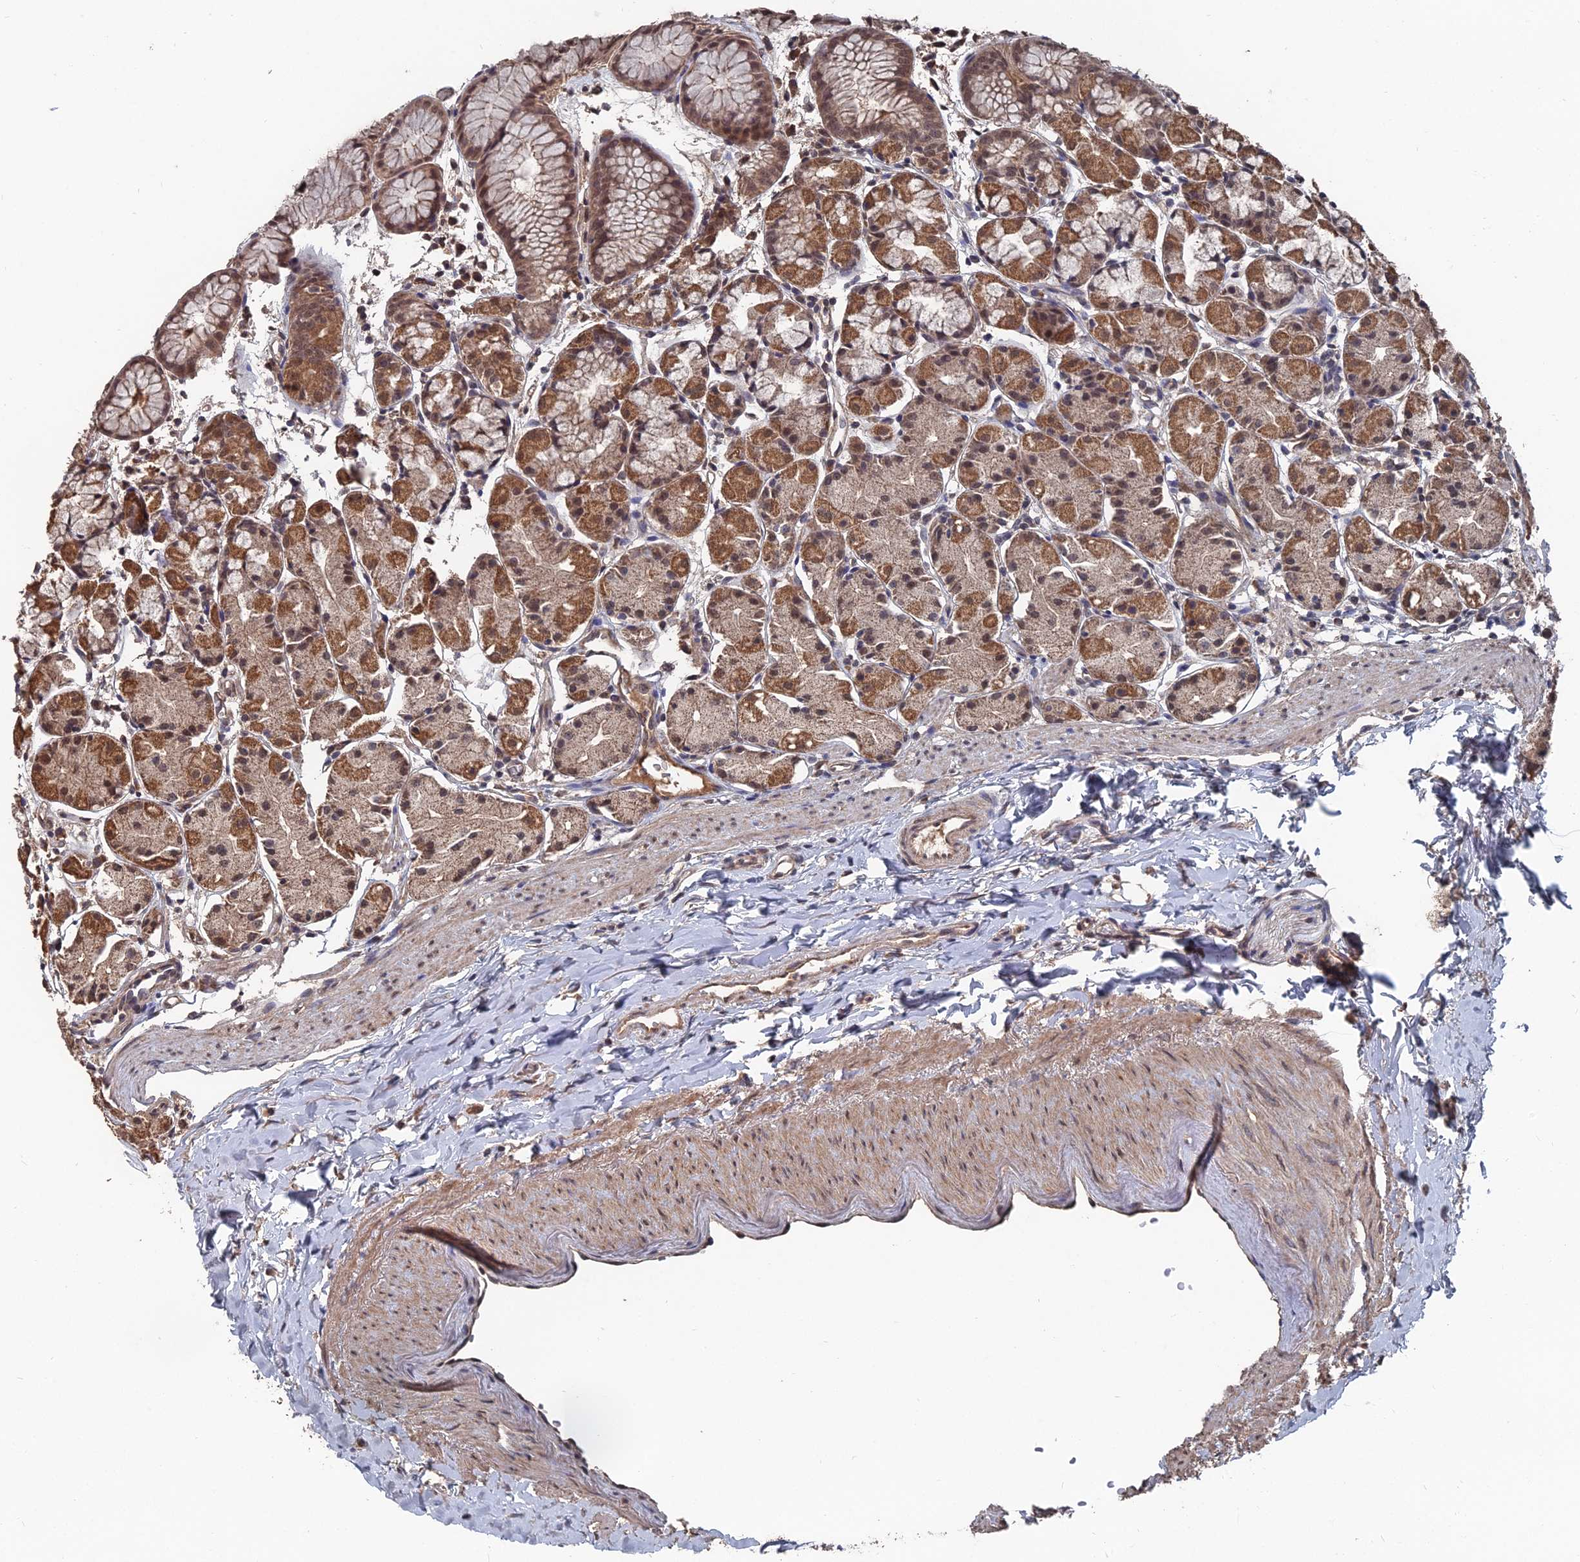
{"staining": {"intensity": "moderate", "quantity": ">75%", "location": "cytoplasmic/membranous,nuclear"}, "tissue": "stomach", "cell_type": "Glandular cells", "image_type": "normal", "snomed": [{"axis": "morphology", "description": "Normal tissue, NOS"}, {"axis": "topography", "description": "Stomach, upper"}], "caption": "A medium amount of moderate cytoplasmic/membranous,nuclear positivity is identified in approximately >75% of glandular cells in normal stomach. (DAB IHC with brightfield microscopy, high magnification).", "gene": "CCNP", "patient": {"sex": "male", "age": 47}}